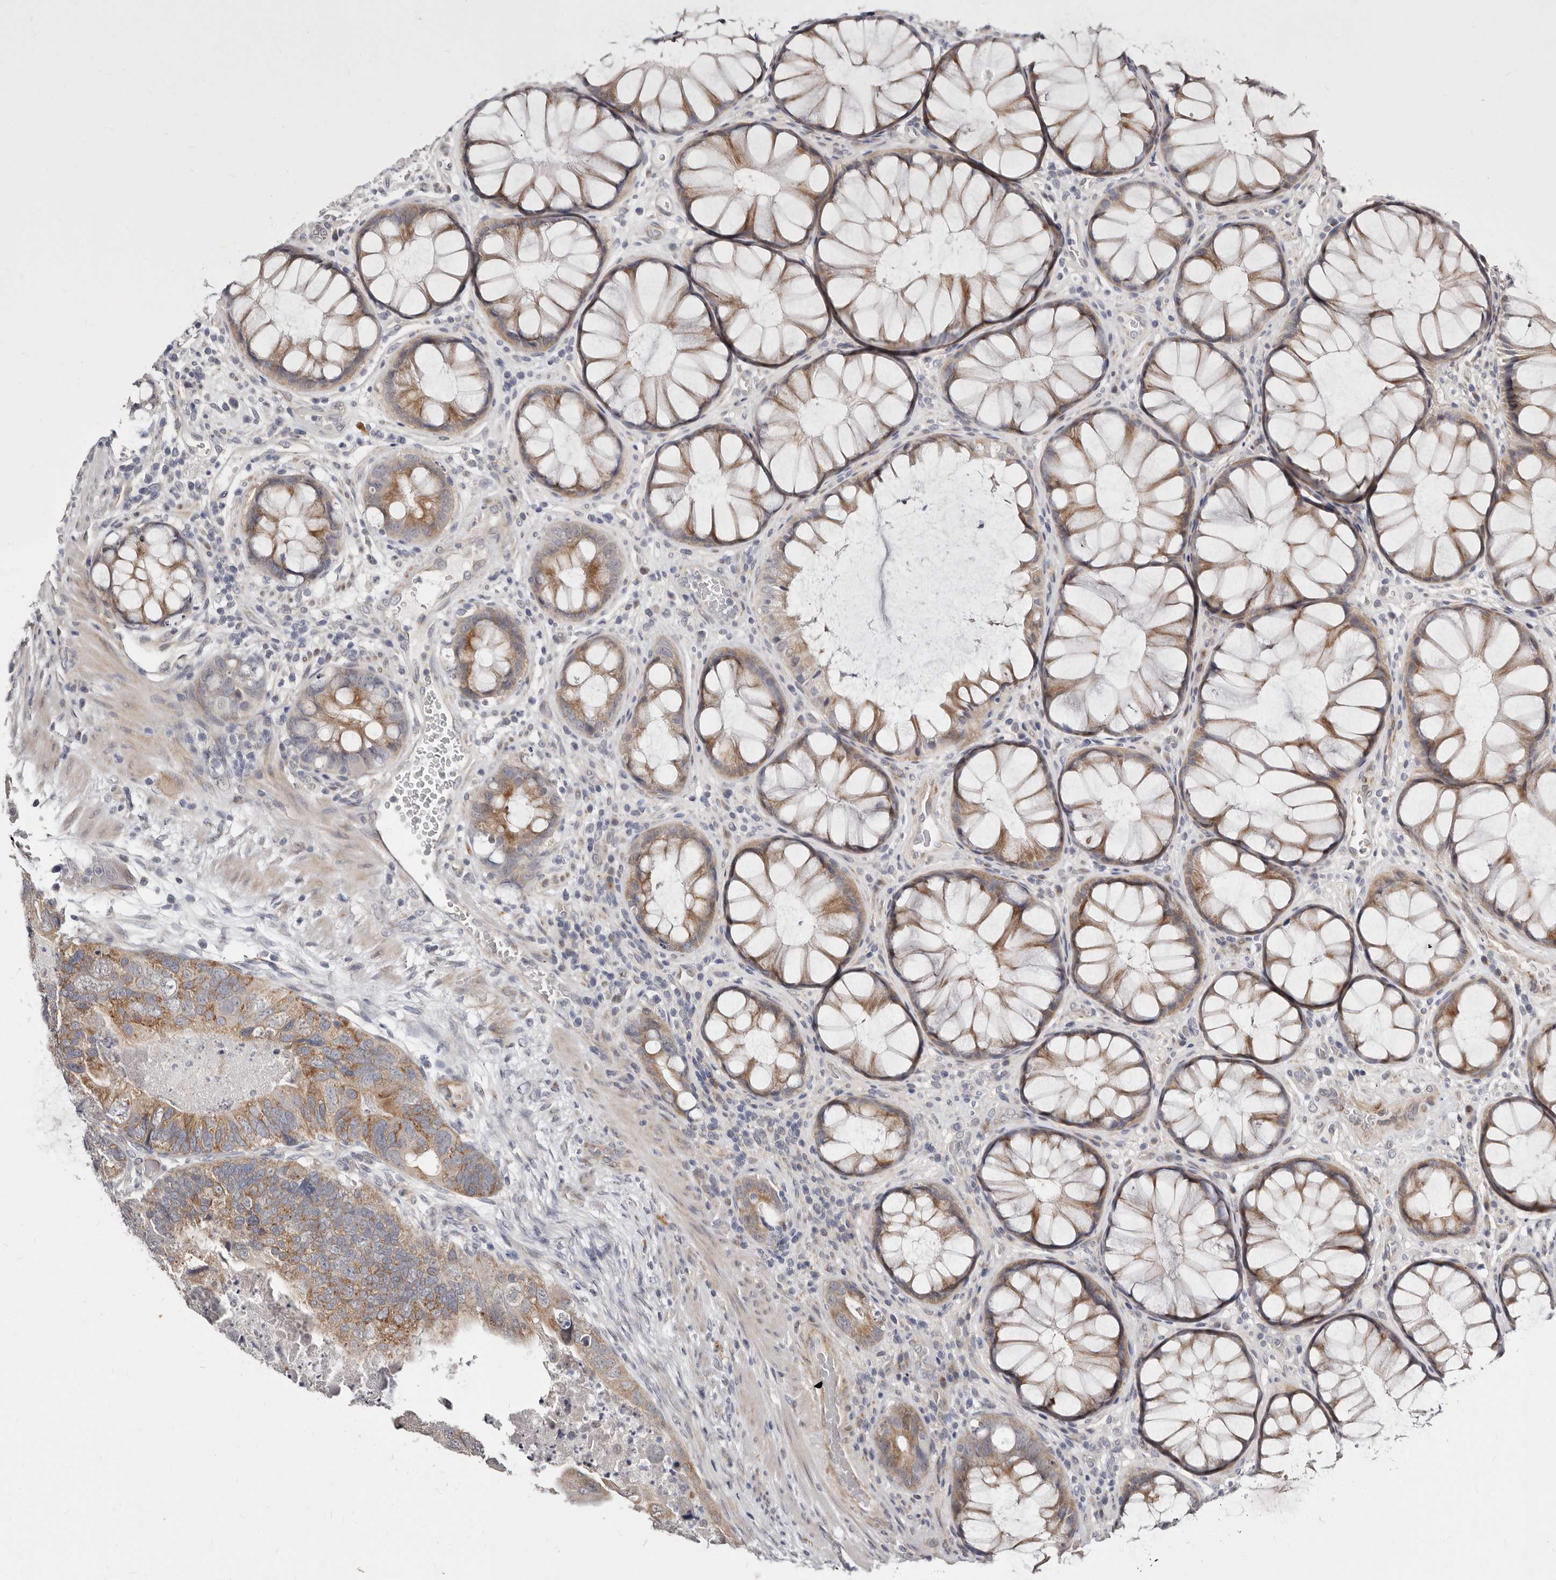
{"staining": {"intensity": "moderate", "quantity": "<25%", "location": "cytoplasmic/membranous"}, "tissue": "colorectal cancer", "cell_type": "Tumor cells", "image_type": "cancer", "snomed": [{"axis": "morphology", "description": "Adenocarcinoma, NOS"}, {"axis": "topography", "description": "Rectum"}], "caption": "Immunohistochemistry (IHC) image of colorectal adenocarcinoma stained for a protein (brown), which demonstrates low levels of moderate cytoplasmic/membranous expression in approximately <25% of tumor cells.", "gene": "KLHL4", "patient": {"sex": "male", "age": 63}}